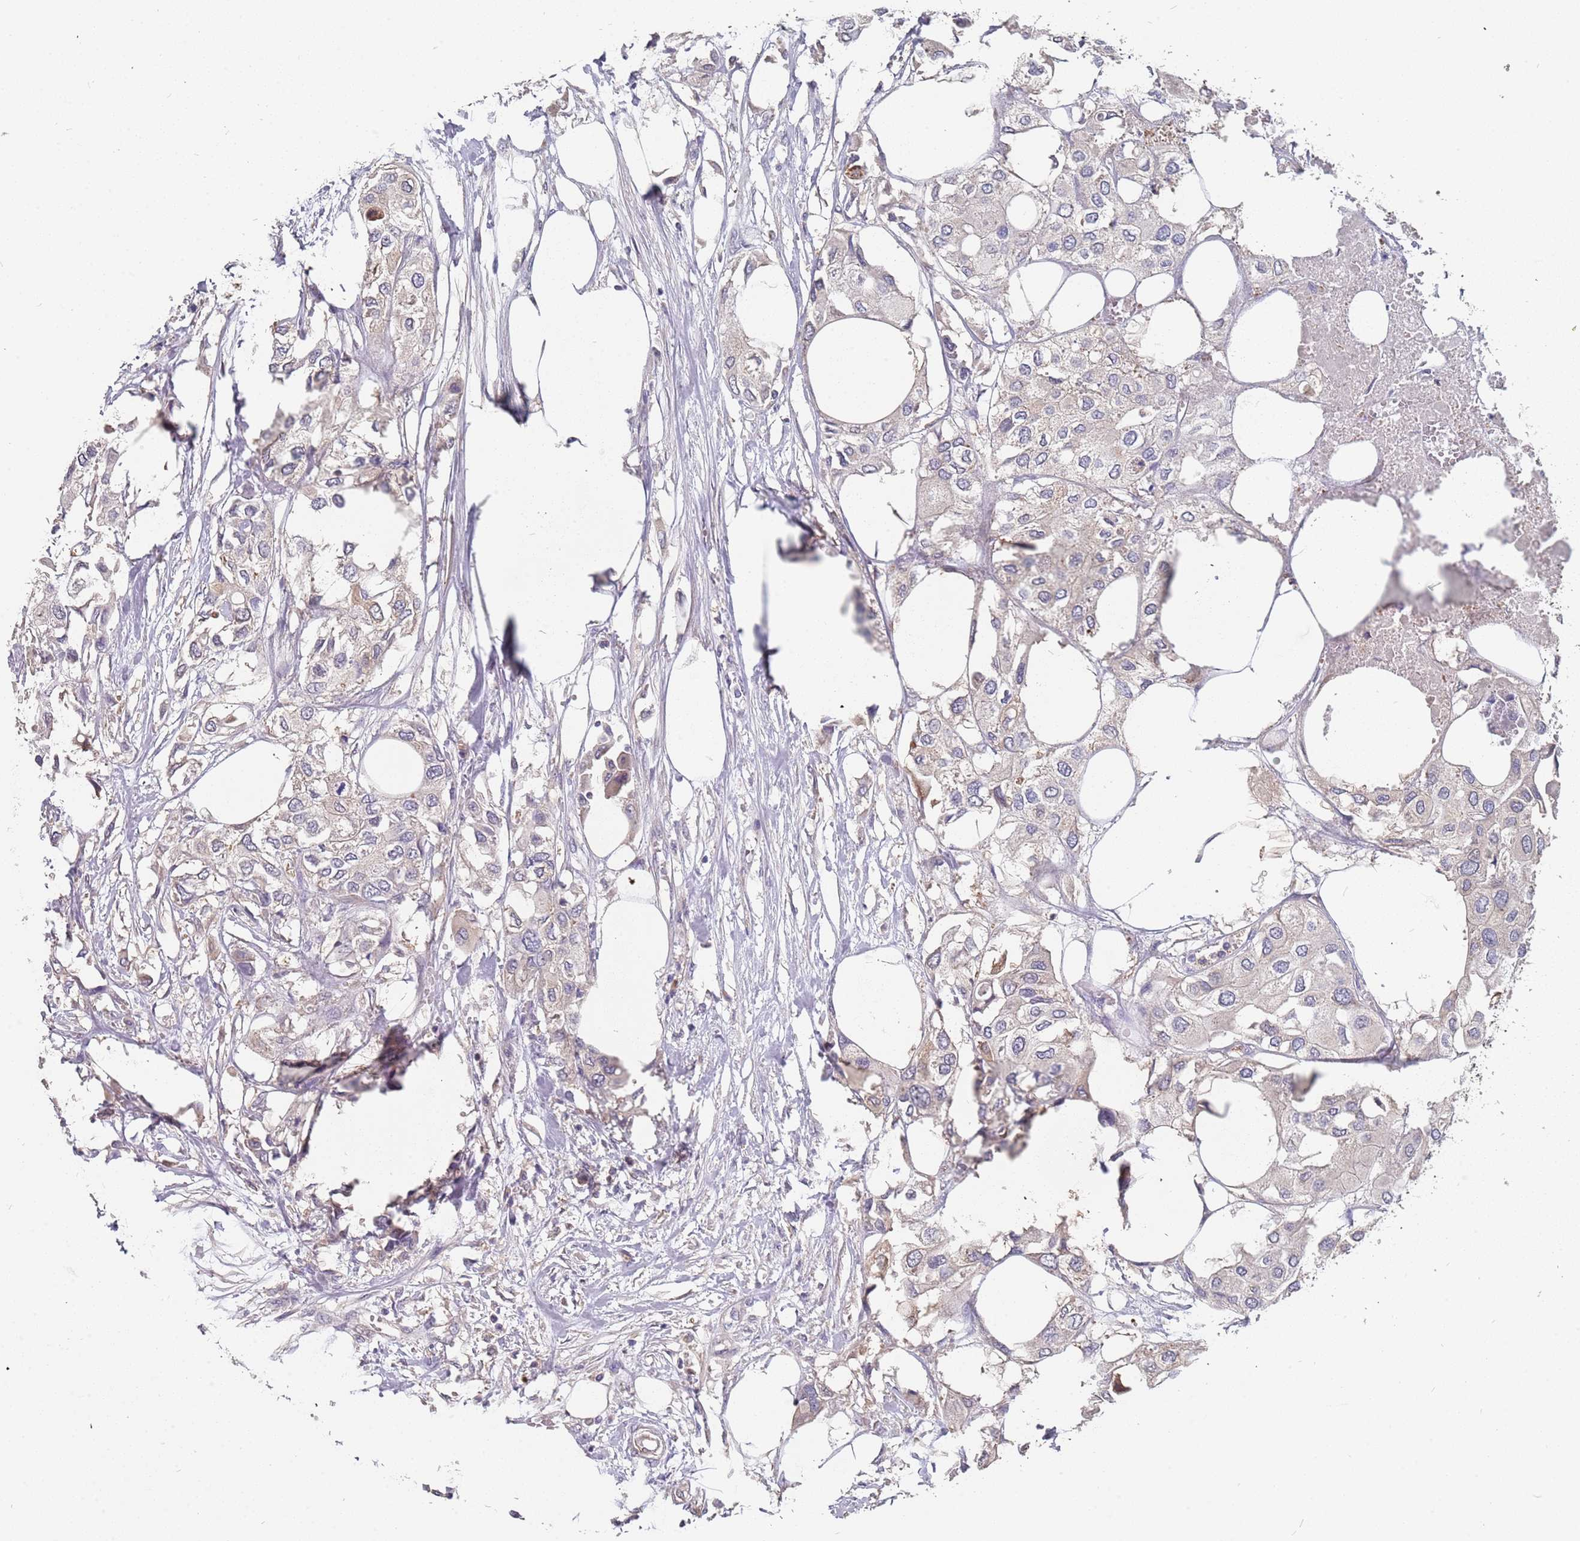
{"staining": {"intensity": "negative", "quantity": "none", "location": "none"}, "tissue": "urothelial cancer", "cell_type": "Tumor cells", "image_type": "cancer", "snomed": [{"axis": "morphology", "description": "Urothelial carcinoma, High grade"}, {"axis": "topography", "description": "Urinary bladder"}], "caption": "DAB immunohistochemical staining of urothelial carcinoma (high-grade) exhibits no significant staining in tumor cells.", "gene": "TCEANC2", "patient": {"sex": "male", "age": 64}}